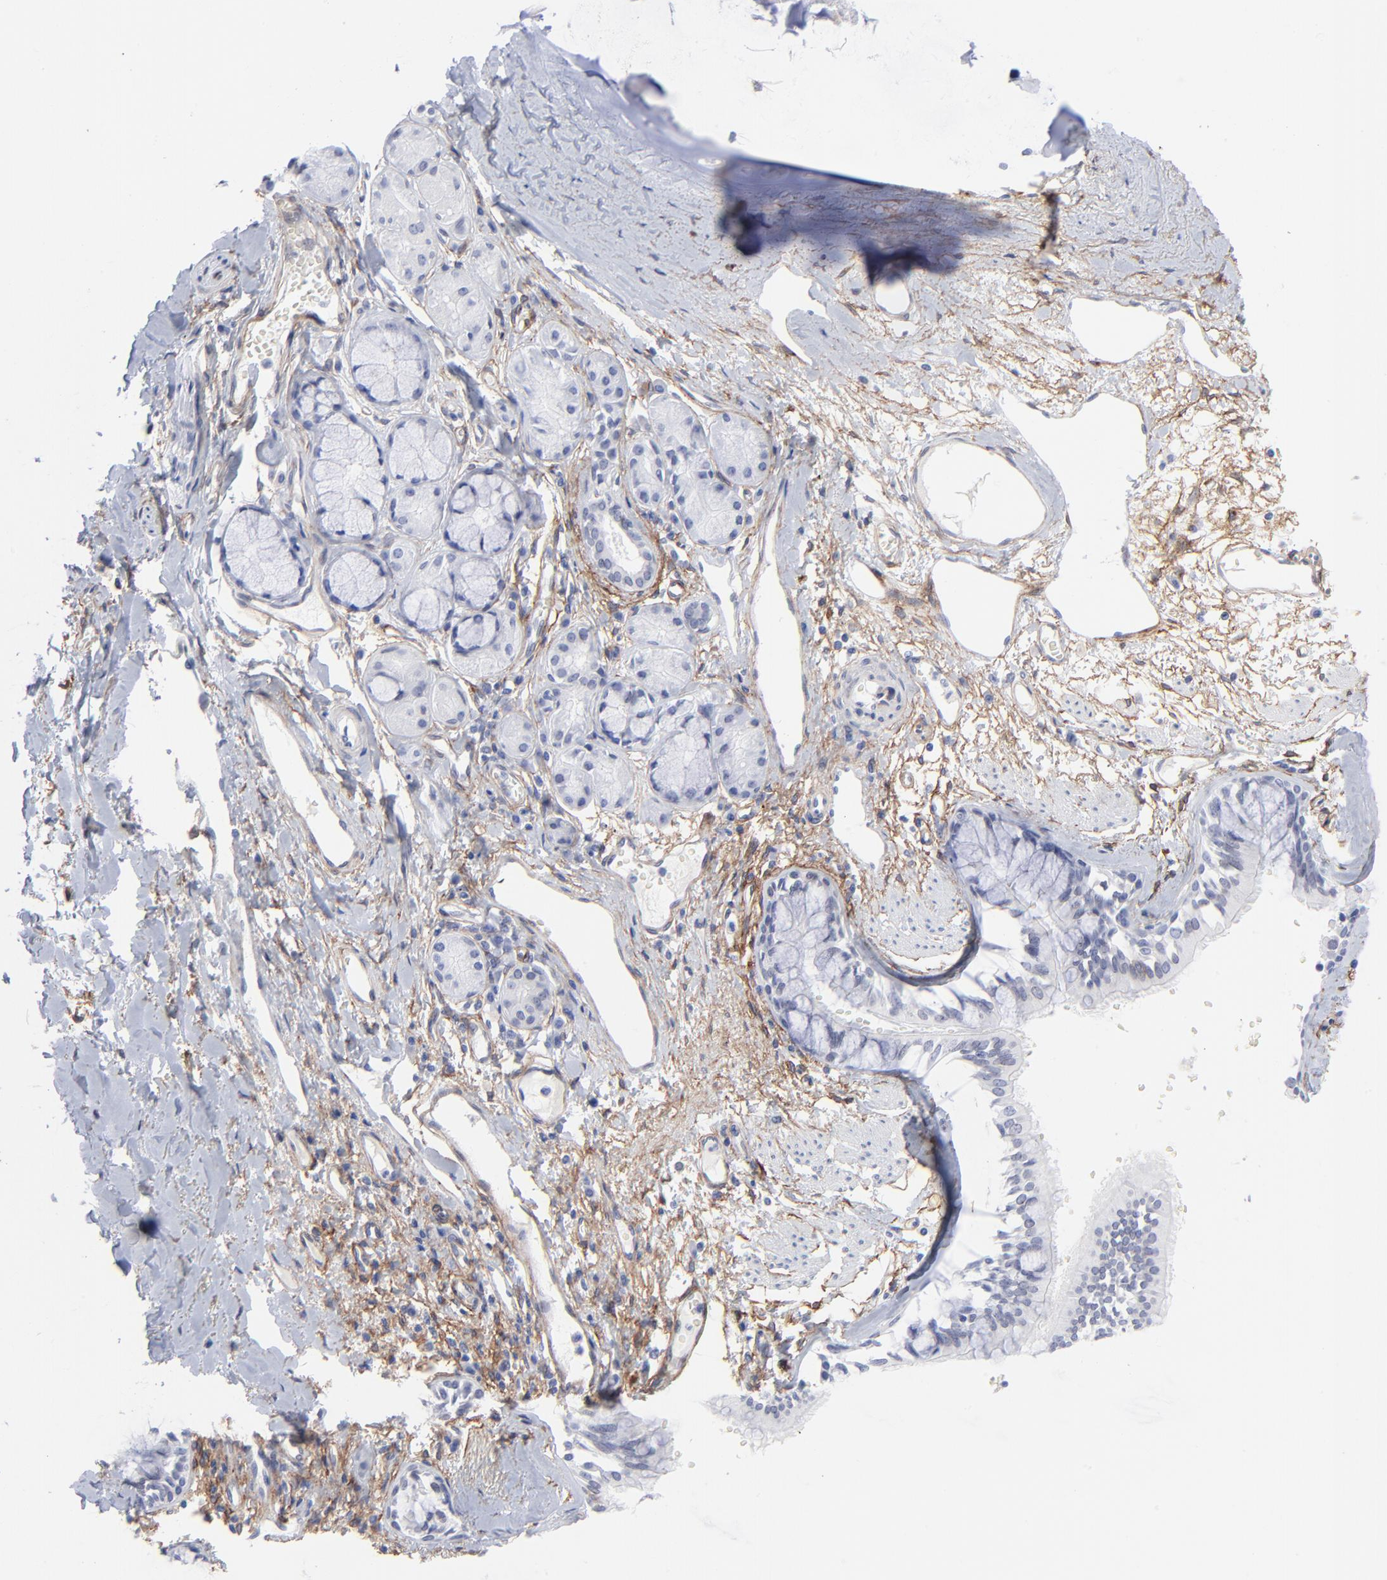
{"staining": {"intensity": "negative", "quantity": "none", "location": "none"}, "tissue": "bronchus", "cell_type": "Respiratory epithelial cells", "image_type": "normal", "snomed": [{"axis": "morphology", "description": "Normal tissue, NOS"}, {"axis": "topography", "description": "Bronchus"}, {"axis": "topography", "description": "Lung"}], "caption": "Immunohistochemical staining of unremarkable bronchus shows no significant staining in respiratory epithelial cells.", "gene": "PDGFRB", "patient": {"sex": "female", "age": 56}}